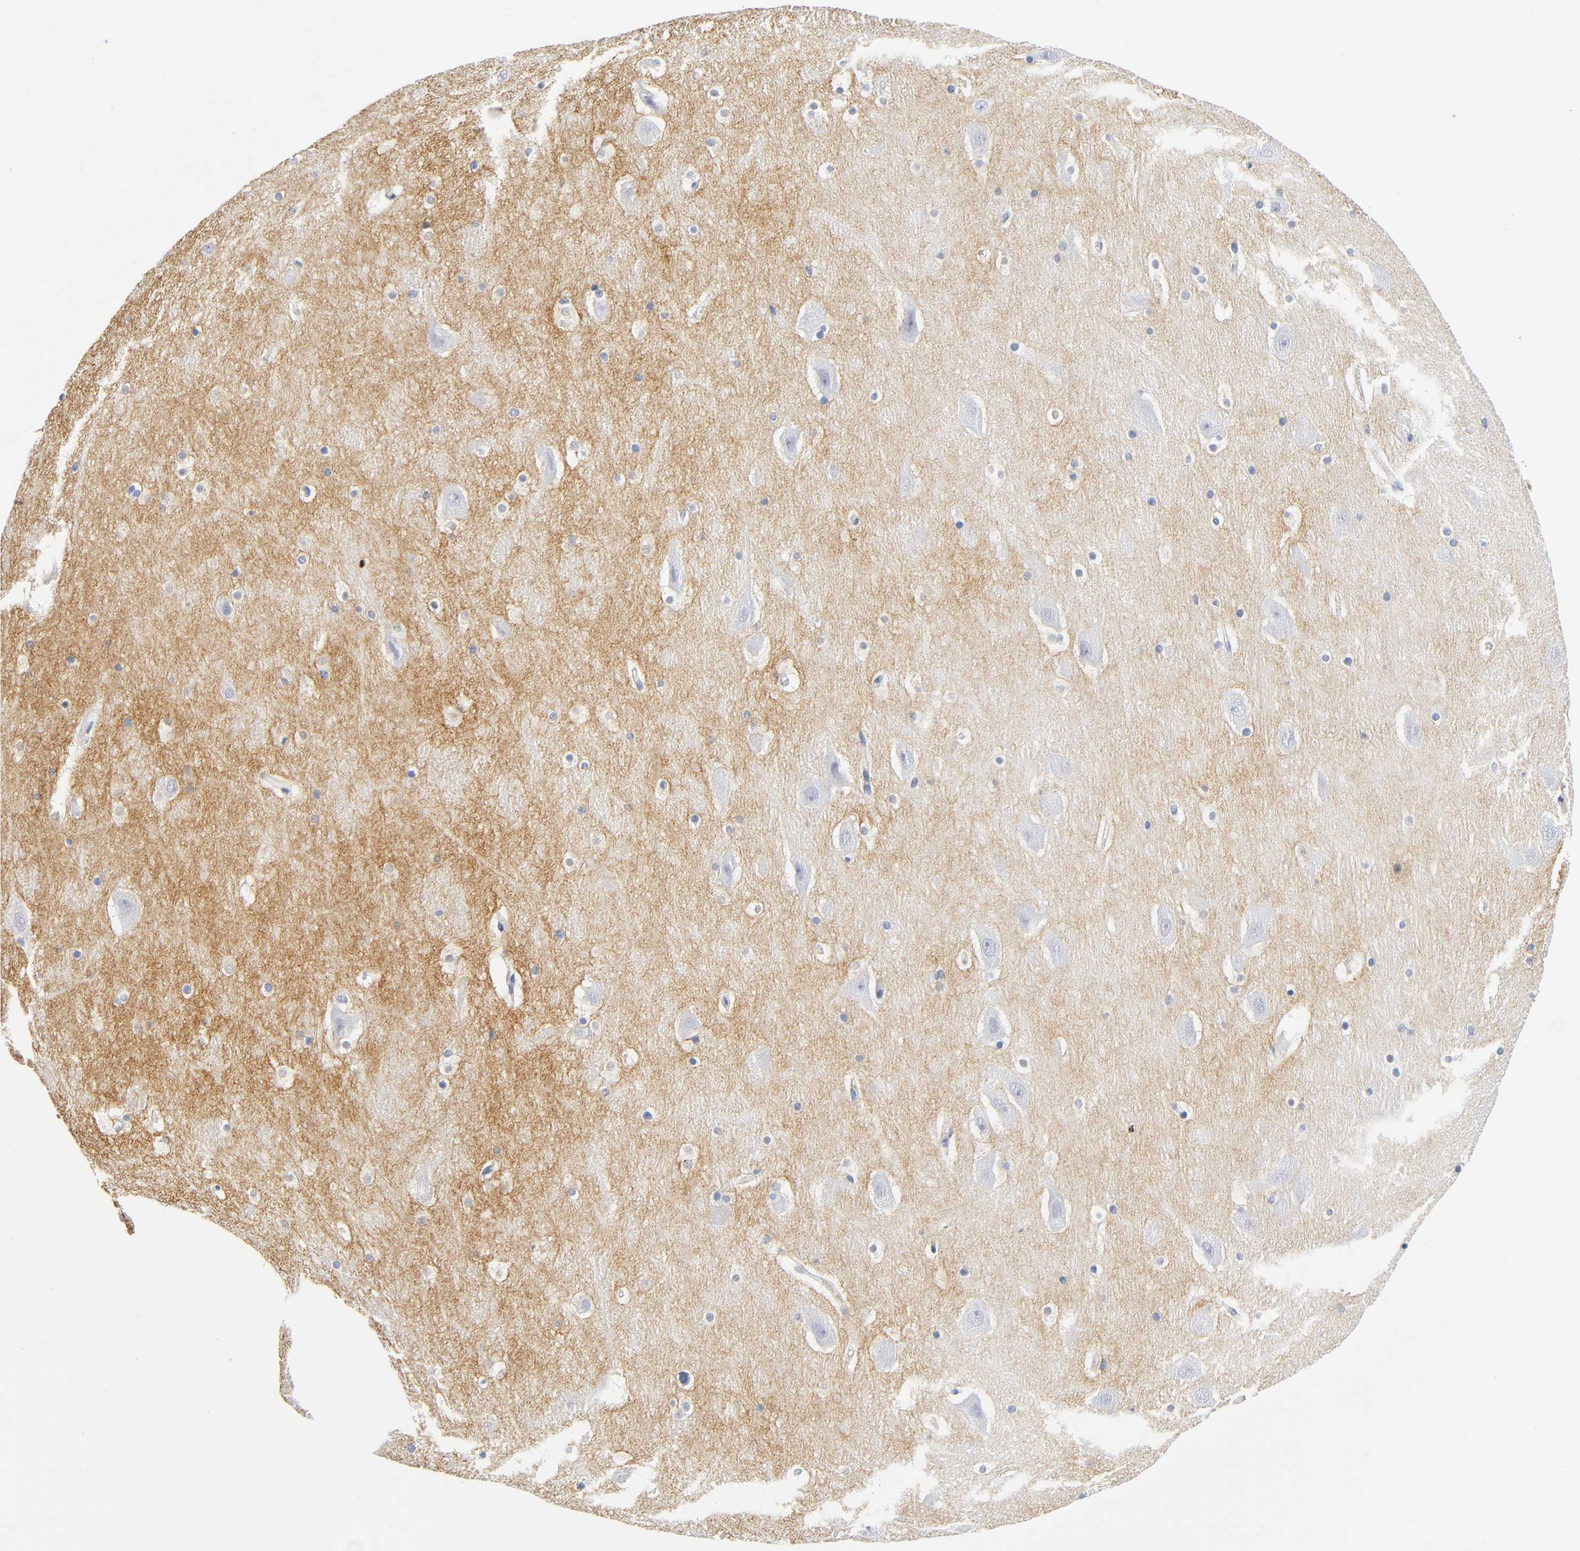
{"staining": {"intensity": "moderate", "quantity": "25%-75%", "location": "cytoplasmic/membranous"}, "tissue": "hippocampus", "cell_type": "Glial cells", "image_type": "normal", "snomed": [{"axis": "morphology", "description": "Normal tissue, NOS"}, {"axis": "topography", "description": "Hippocampus"}], "caption": "A photomicrograph of hippocampus stained for a protein demonstrates moderate cytoplasmic/membranous brown staining in glial cells.", "gene": "TNC", "patient": {"sex": "male", "age": 45}}